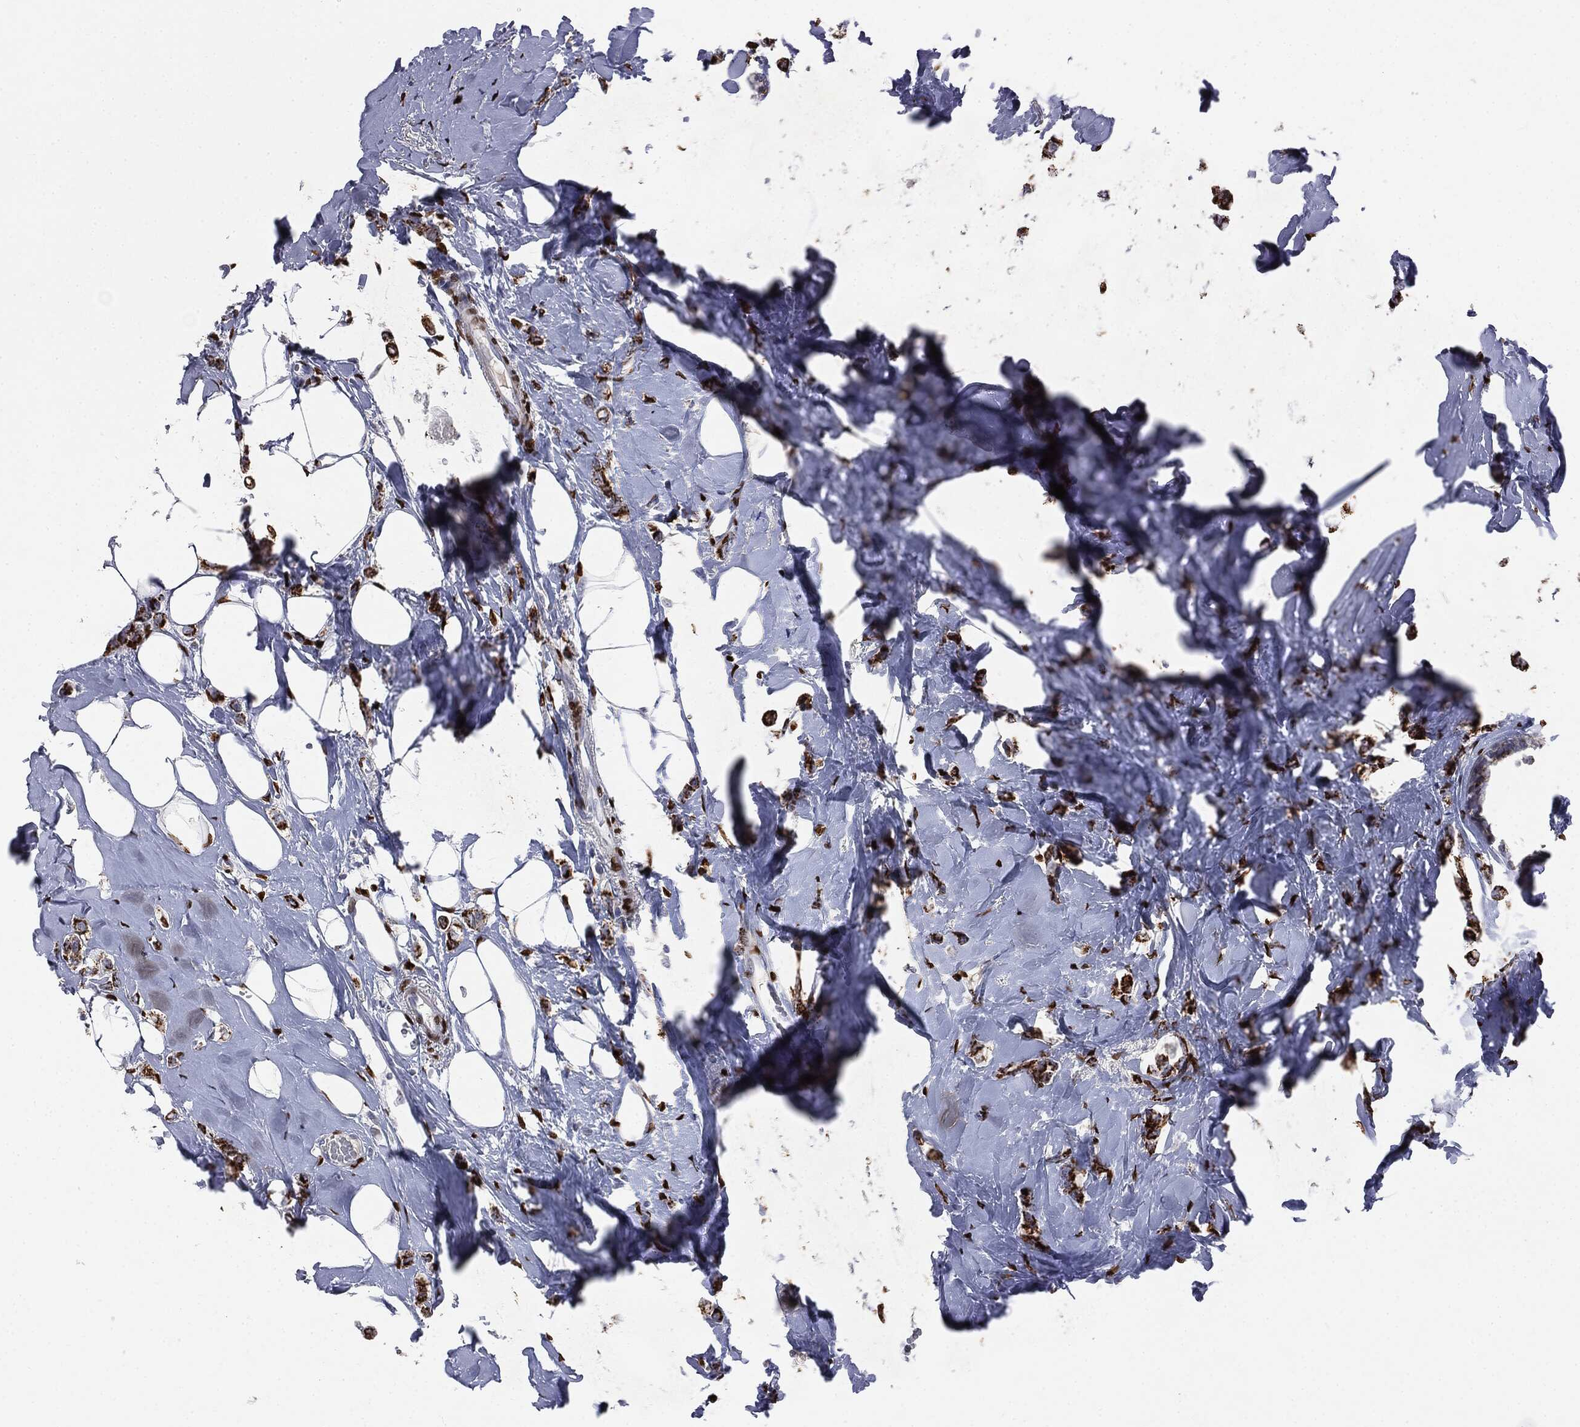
{"staining": {"intensity": "strong", "quantity": ">75%", "location": "cytoplasmic/membranous"}, "tissue": "breast cancer", "cell_type": "Tumor cells", "image_type": "cancer", "snomed": [{"axis": "morphology", "description": "Lobular carcinoma"}, {"axis": "topography", "description": "Breast"}], "caption": "Immunohistochemical staining of breast cancer (lobular carcinoma) reveals strong cytoplasmic/membranous protein expression in approximately >75% of tumor cells.", "gene": "CASD1", "patient": {"sex": "female", "age": 66}}